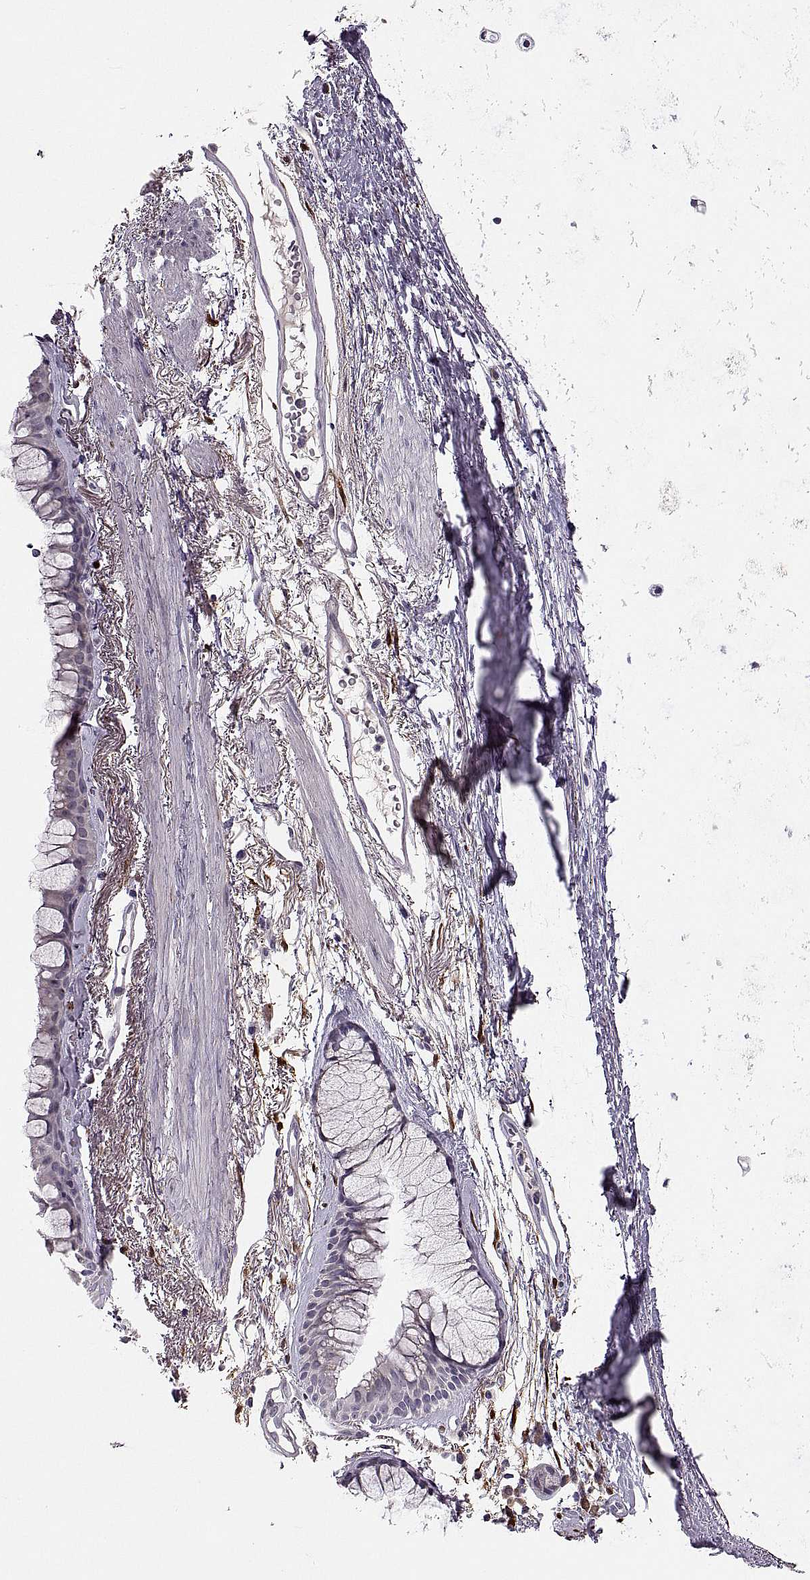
{"staining": {"intensity": "negative", "quantity": "none", "location": "none"}, "tissue": "bronchus", "cell_type": "Respiratory epithelial cells", "image_type": "normal", "snomed": [{"axis": "morphology", "description": "Normal tissue, NOS"}, {"axis": "morphology", "description": "Squamous cell carcinoma, NOS"}, {"axis": "topography", "description": "Cartilage tissue"}, {"axis": "topography", "description": "Bronchus"}], "caption": "The immunohistochemistry (IHC) micrograph has no significant positivity in respiratory epithelial cells of bronchus.", "gene": "ADH6", "patient": {"sex": "male", "age": 72}}